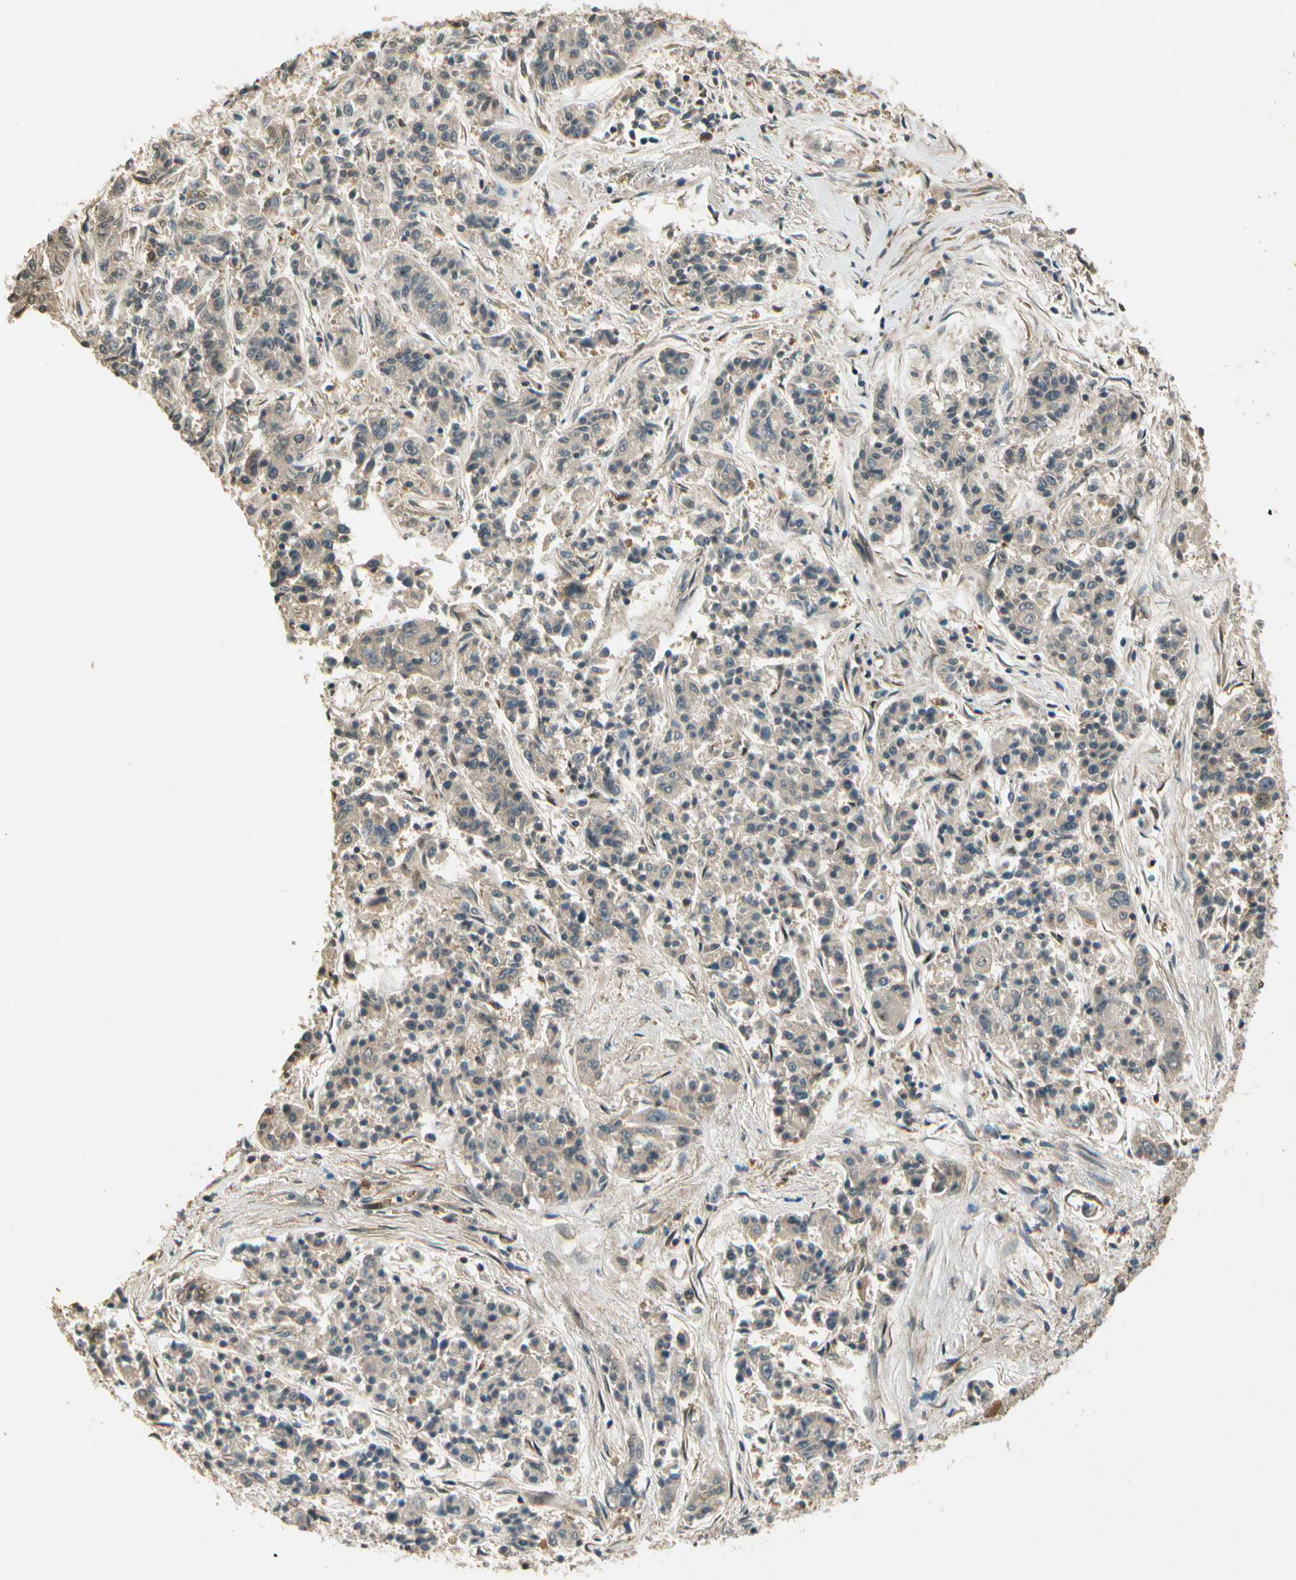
{"staining": {"intensity": "weak", "quantity": "25%-75%", "location": "cytoplasmic/membranous"}, "tissue": "lung cancer", "cell_type": "Tumor cells", "image_type": "cancer", "snomed": [{"axis": "morphology", "description": "Adenocarcinoma, NOS"}, {"axis": "topography", "description": "Lung"}], "caption": "Immunohistochemistry micrograph of neoplastic tissue: human lung adenocarcinoma stained using immunohistochemistry displays low levels of weak protein expression localized specifically in the cytoplasmic/membranous of tumor cells, appearing as a cytoplasmic/membranous brown color.", "gene": "EIF1AX", "patient": {"sex": "male", "age": 84}}